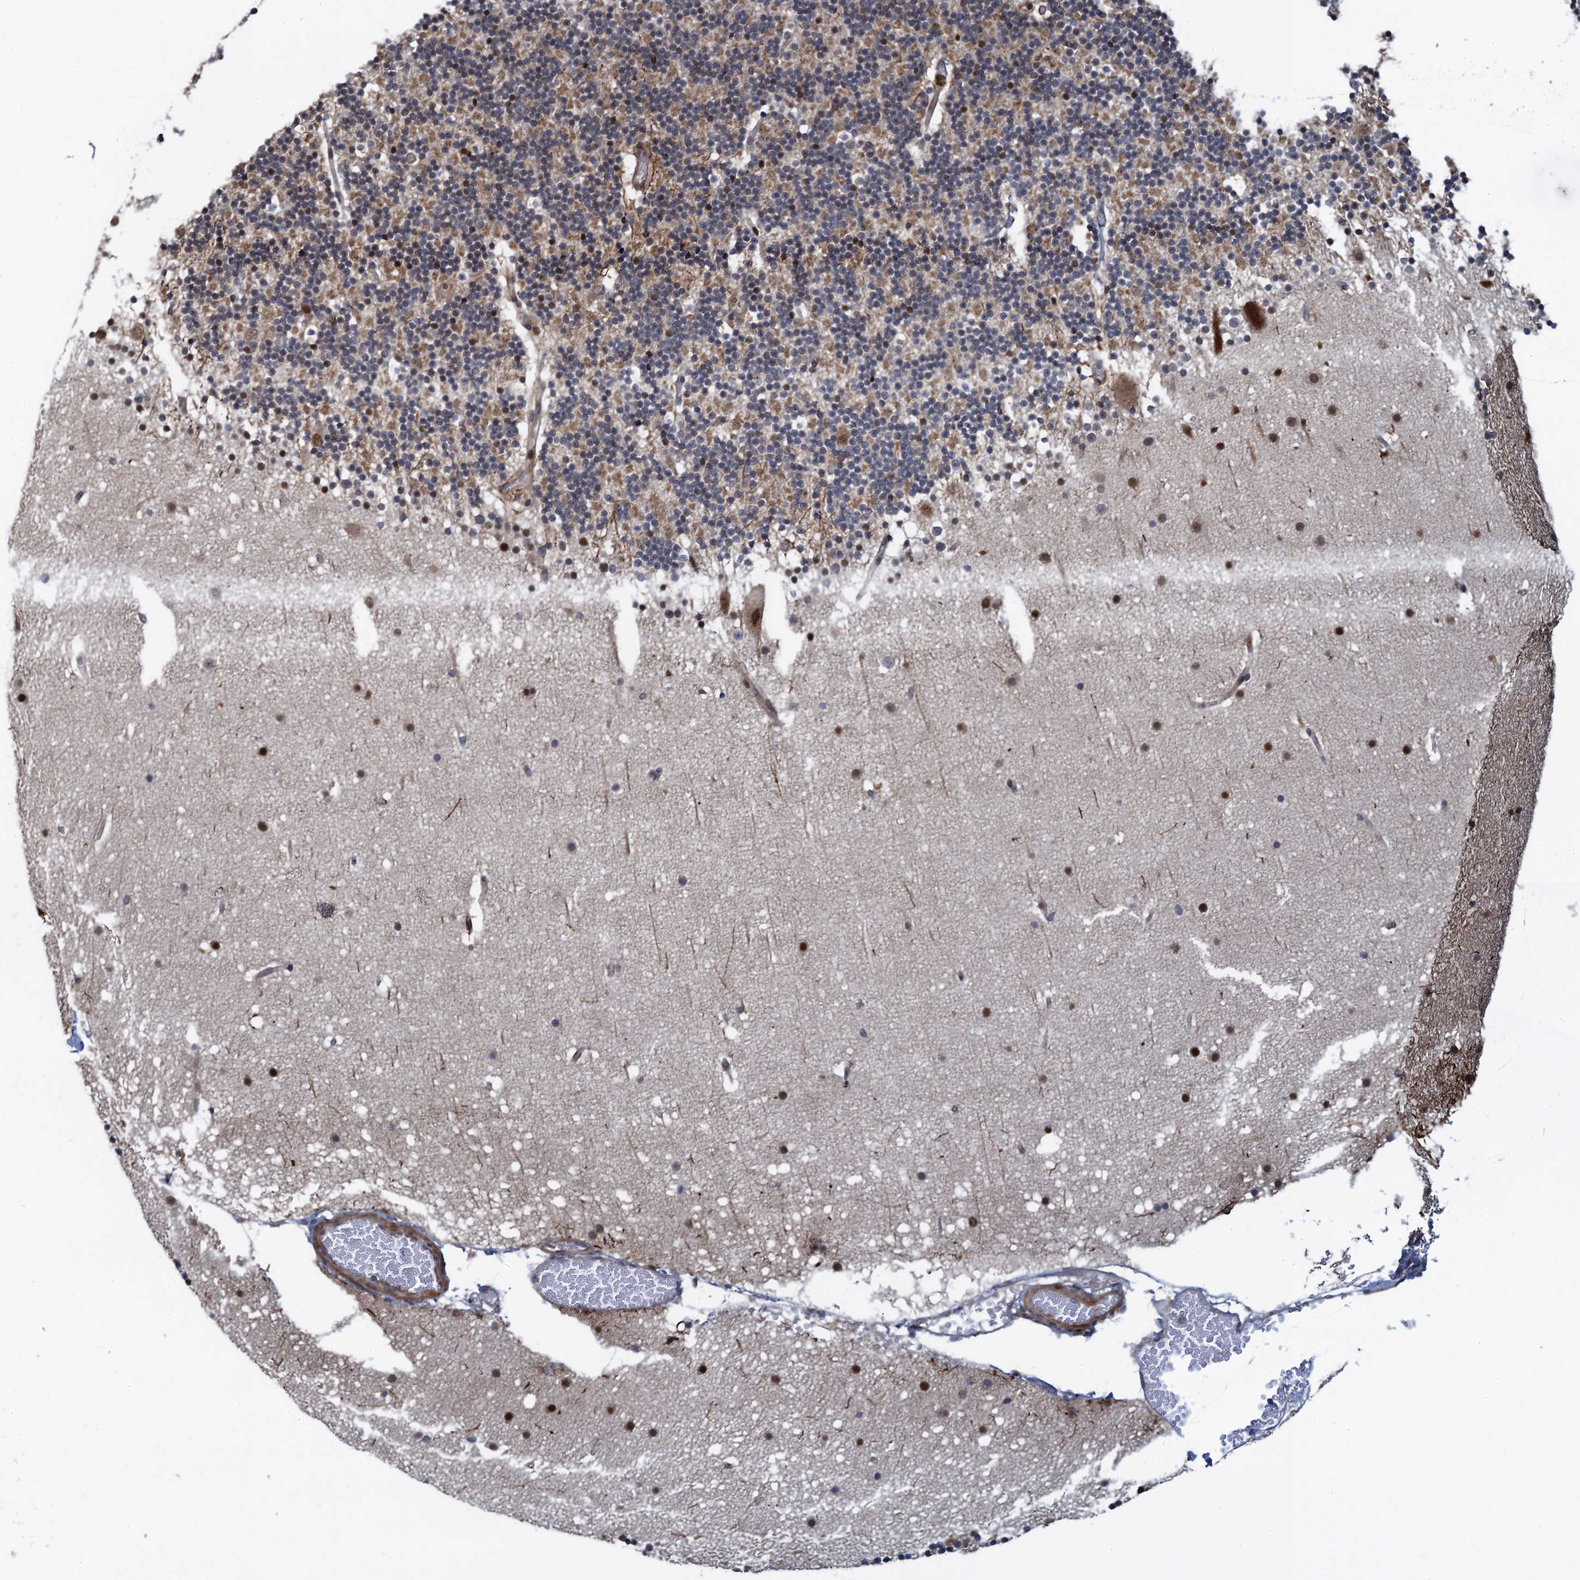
{"staining": {"intensity": "moderate", "quantity": "25%-75%", "location": "cytoplasmic/membranous"}, "tissue": "cerebellum", "cell_type": "Cells in granular layer", "image_type": "normal", "snomed": [{"axis": "morphology", "description": "Normal tissue, NOS"}, {"axis": "topography", "description": "Cerebellum"}], "caption": "A brown stain shows moderate cytoplasmic/membranous staining of a protein in cells in granular layer of benign human cerebellum.", "gene": "ATOSA", "patient": {"sex": "male", "age": 57}}